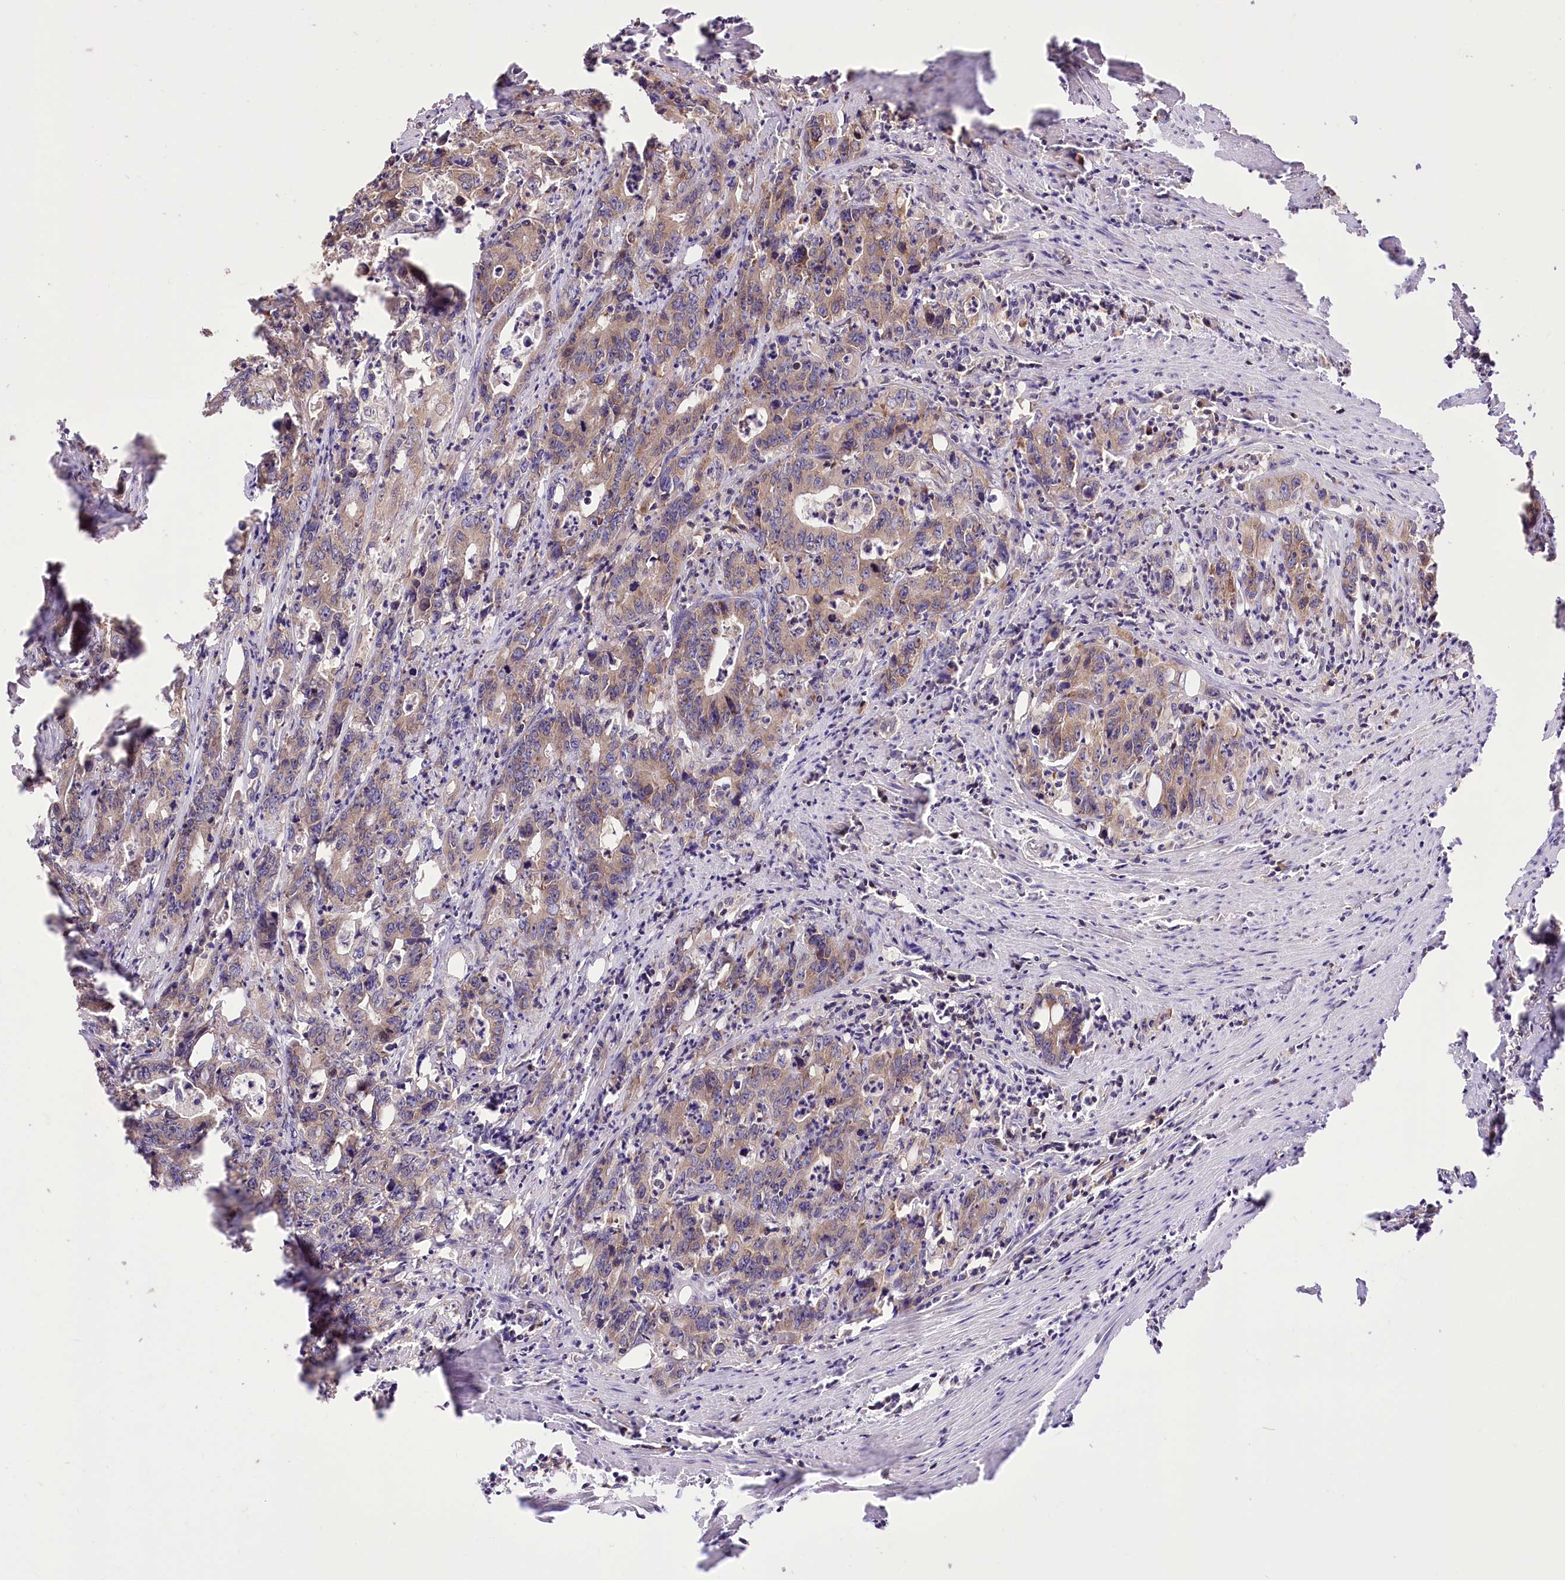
{"staining": {"intensity": "weak", "quantity": "25%-75%", "location": "cytoplasmic/membranous"}, "tissue": "colorectal cancer", "cell_type": "Tumor cells", "image_type": "cancer", "snomed": [{"axis": "morphology", "description": "Adenocarcinoma, NOS"}, {"axis": "topography", "description": "Colon"}], "caption": "Colorectal cancer (adenocarcinoma) was stained to show a protein in brown. There is low levels of weak cytoplasmic/membranous positivity in approximately 25%-75% of tumor cells.", "gene": "XYLB", "patient": {"sex": "female", "age": 75}}